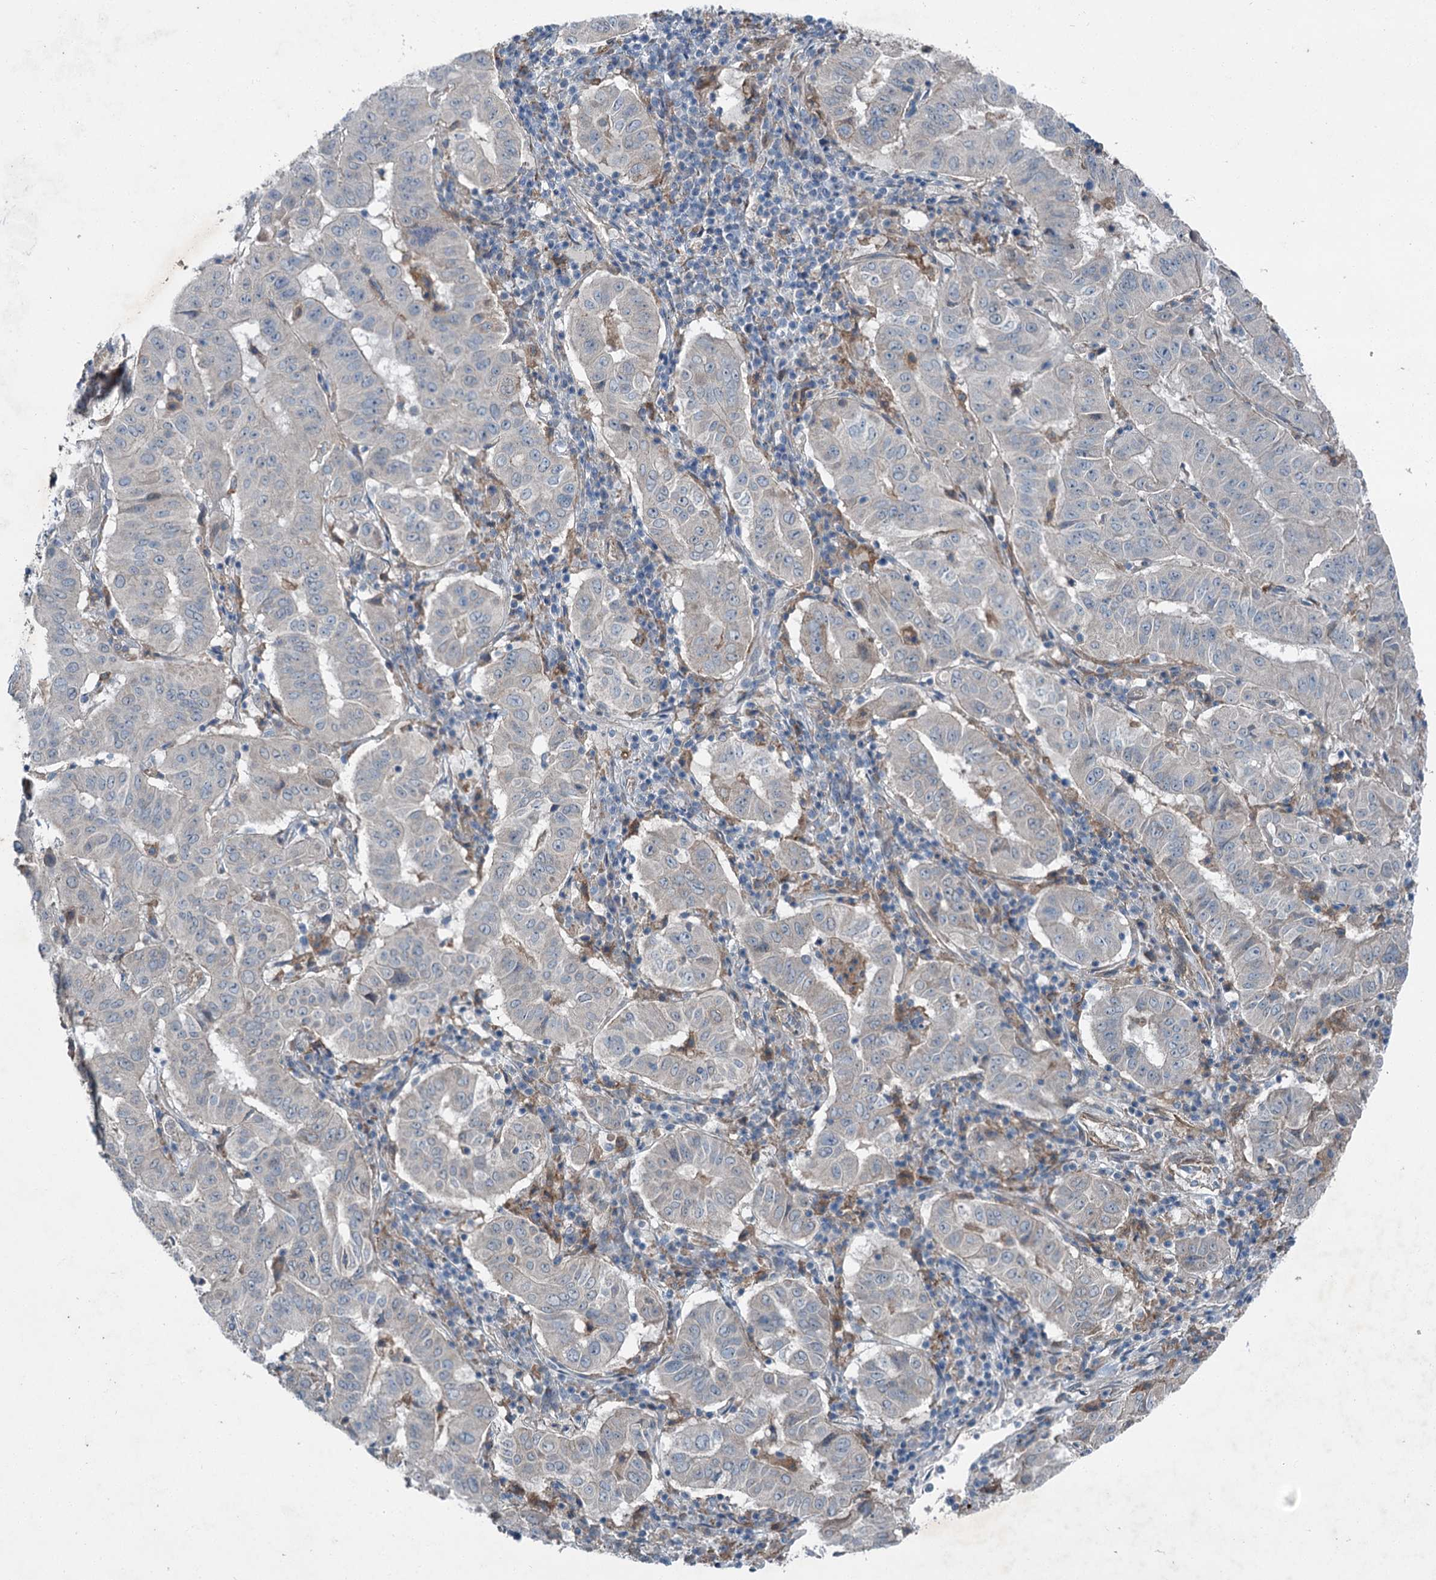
{"staining": {"intensity": "negative", "quantity": "none", "location": "none"}, "tissue": "pancreatic cancer", "cell_type": "Tumor cells", "image_type": "cancer", "snomed": [{"axis": "morphology", "description": "Adenocarcinoma, NOS"}, {"axis": "topography", "description": "Pancreas"}], "caption": "IHC photomicrograph of neoplastic tissue: human pancreatic cancer stained with DAB demonstrates no significant protein expression in tumor cells.", "gene": "AXL", "patient": {"sex": "male", "age": 63}}